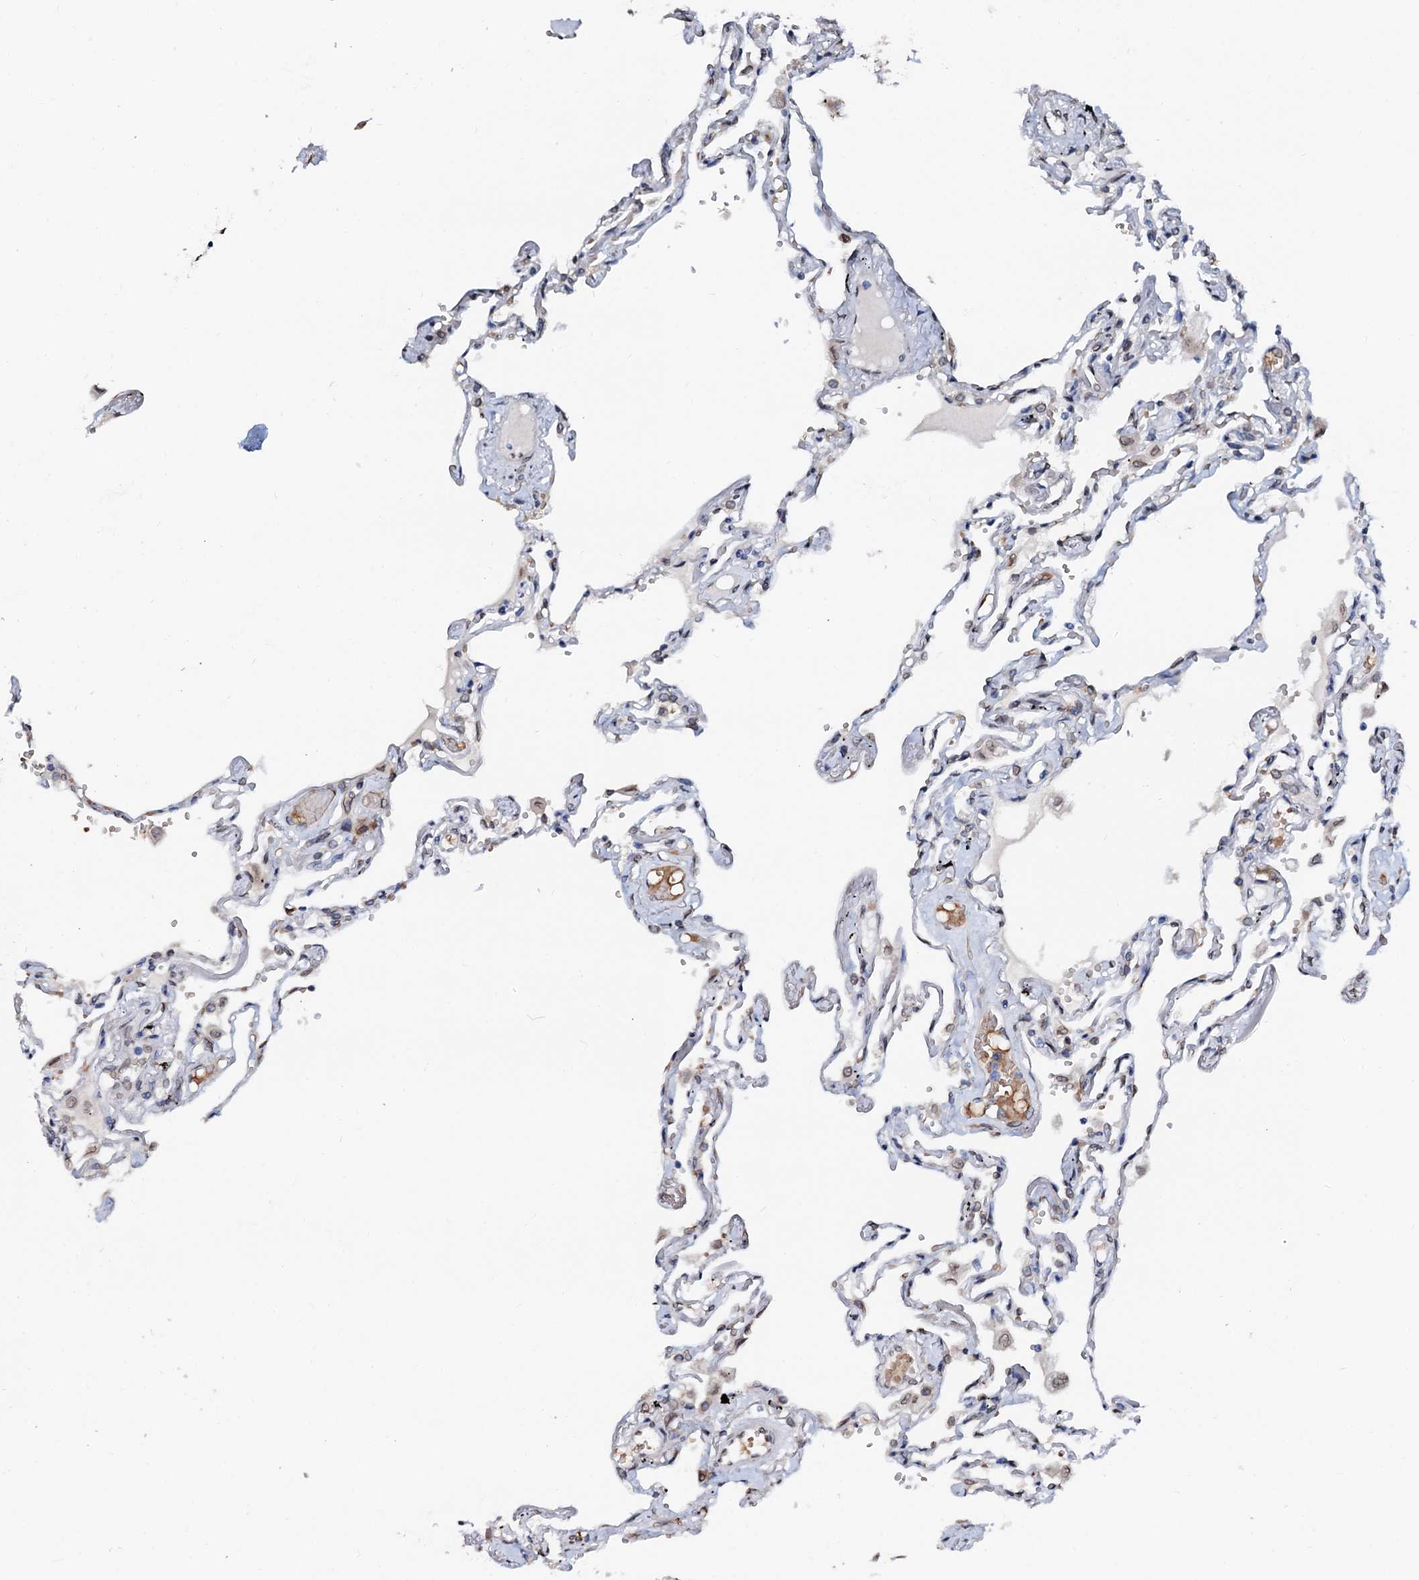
{"staining": {"intensity": "negative", "quantity": "none", "location": "none"}, "tissue": "lung", "cell_type": "Alveolar cells", "image_type": "normal", "snomed": [{"axis": "morphology", "description": "Normal tissue, NOS"}, {"axis": "topography", "description": "Lung"}], "caption": "A high-resolution micrograph shows immunohistochemistry (IHC) staining of normal lung, which displays no significant expression in alveolar cells. (Stains: DAB (3,3'-diaminobenzidine) immunohistochemistry with hematoxylin counter stain, Microscopy: brightfield microscopy at high magnification).", "gene": "NRP2", "patient": {"sex": "female", "age": 67}}